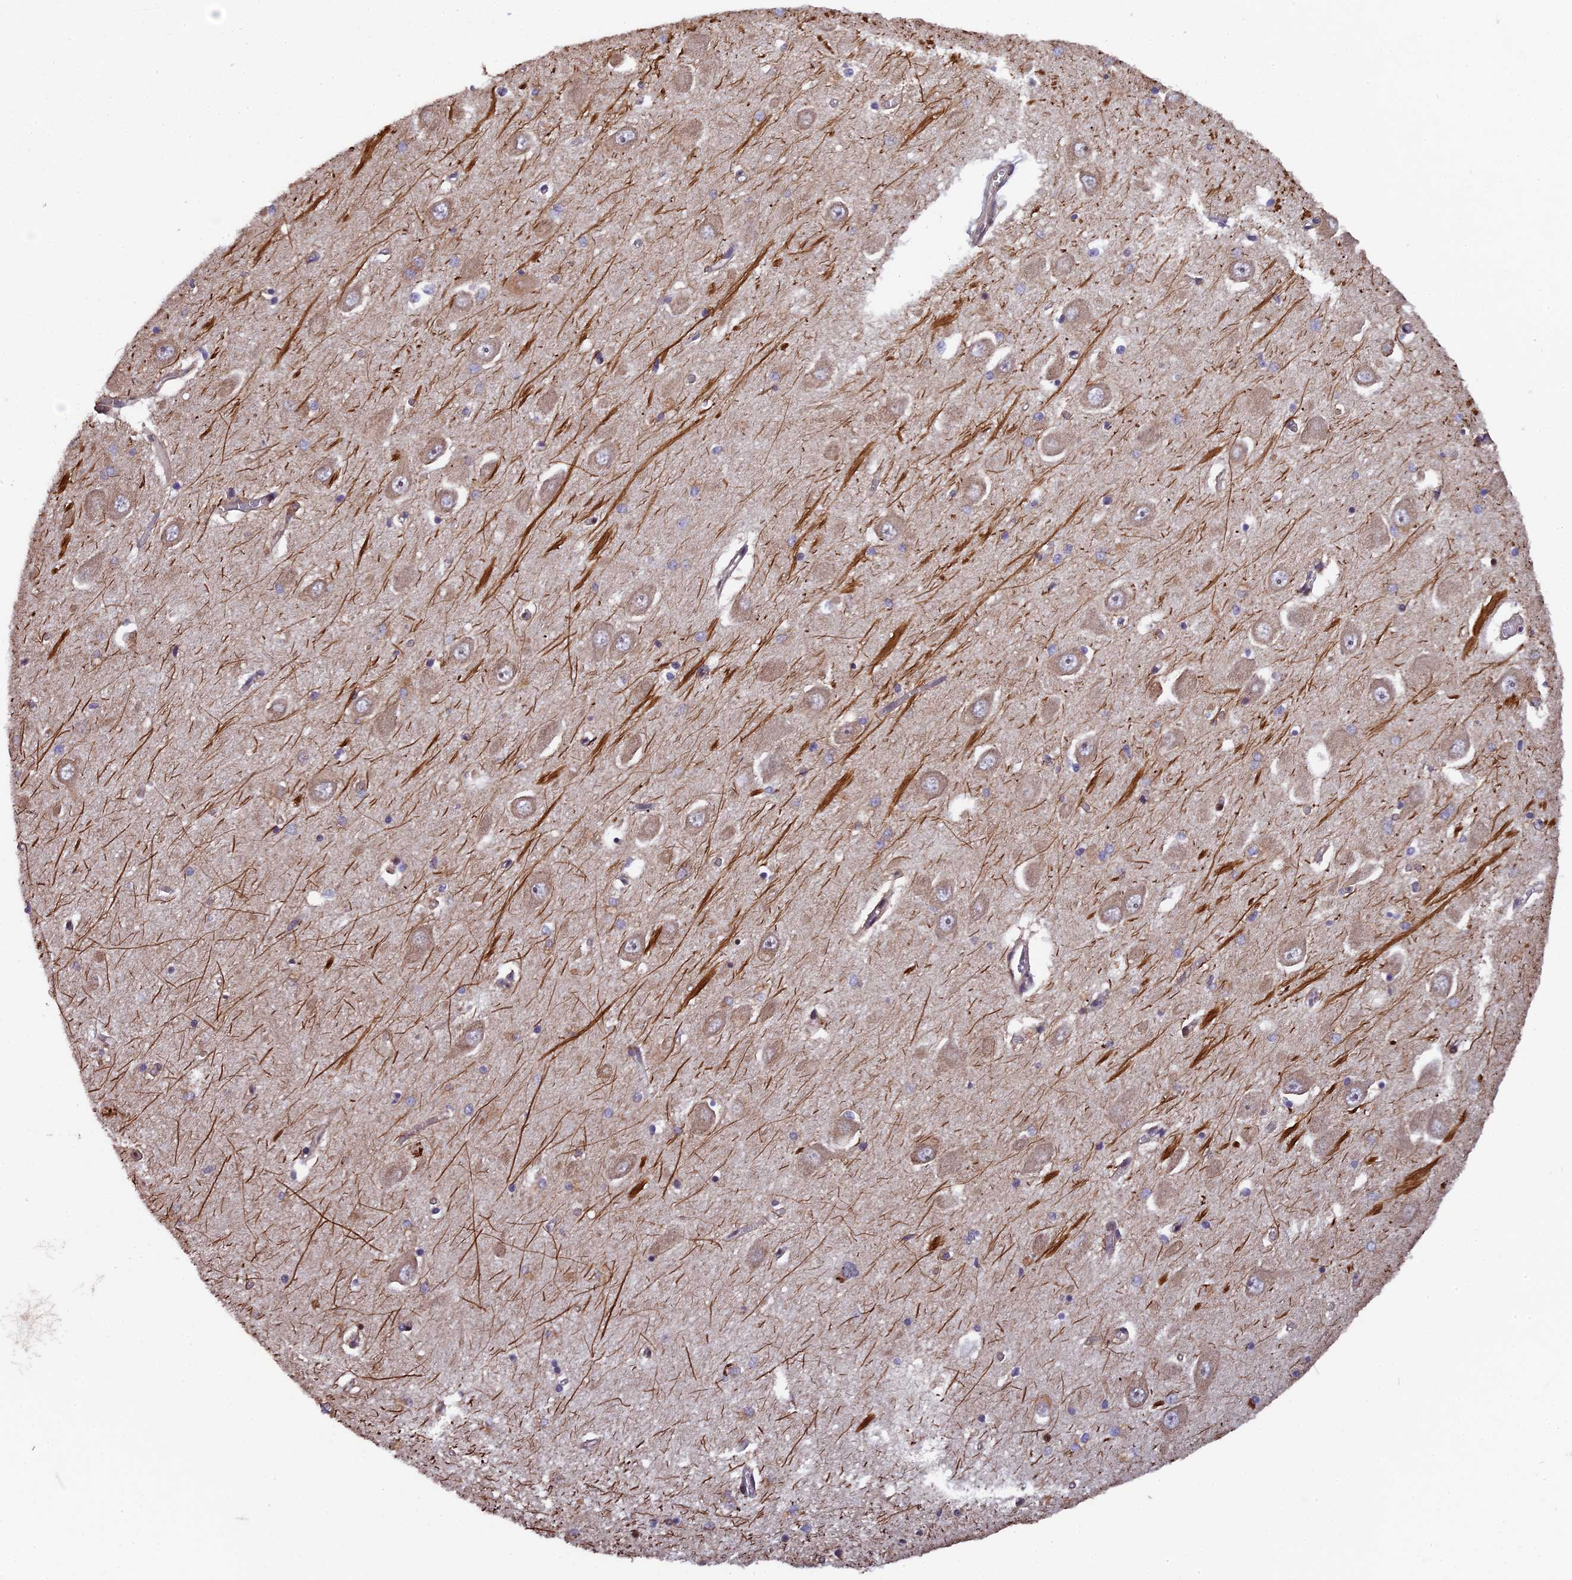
{"staining": {"intensity": "negative", "quantity": "none", "location": "none"}, "tissue": "hippocampus", "cell_type": "Glial cells", "image_type": "normal", "snomed": [{"axis": "morphology", "description": "Normal tissue, NOS"}, {"axis": "topography", "description": "Hippocampus"}], "caption": "IHC photomicrograph of normal hippocampus stained for a protein (brown), which exhibits no expression in glial cells.", "gene": "CCDC153", "patient": {"sex": "male", "age": 70}}